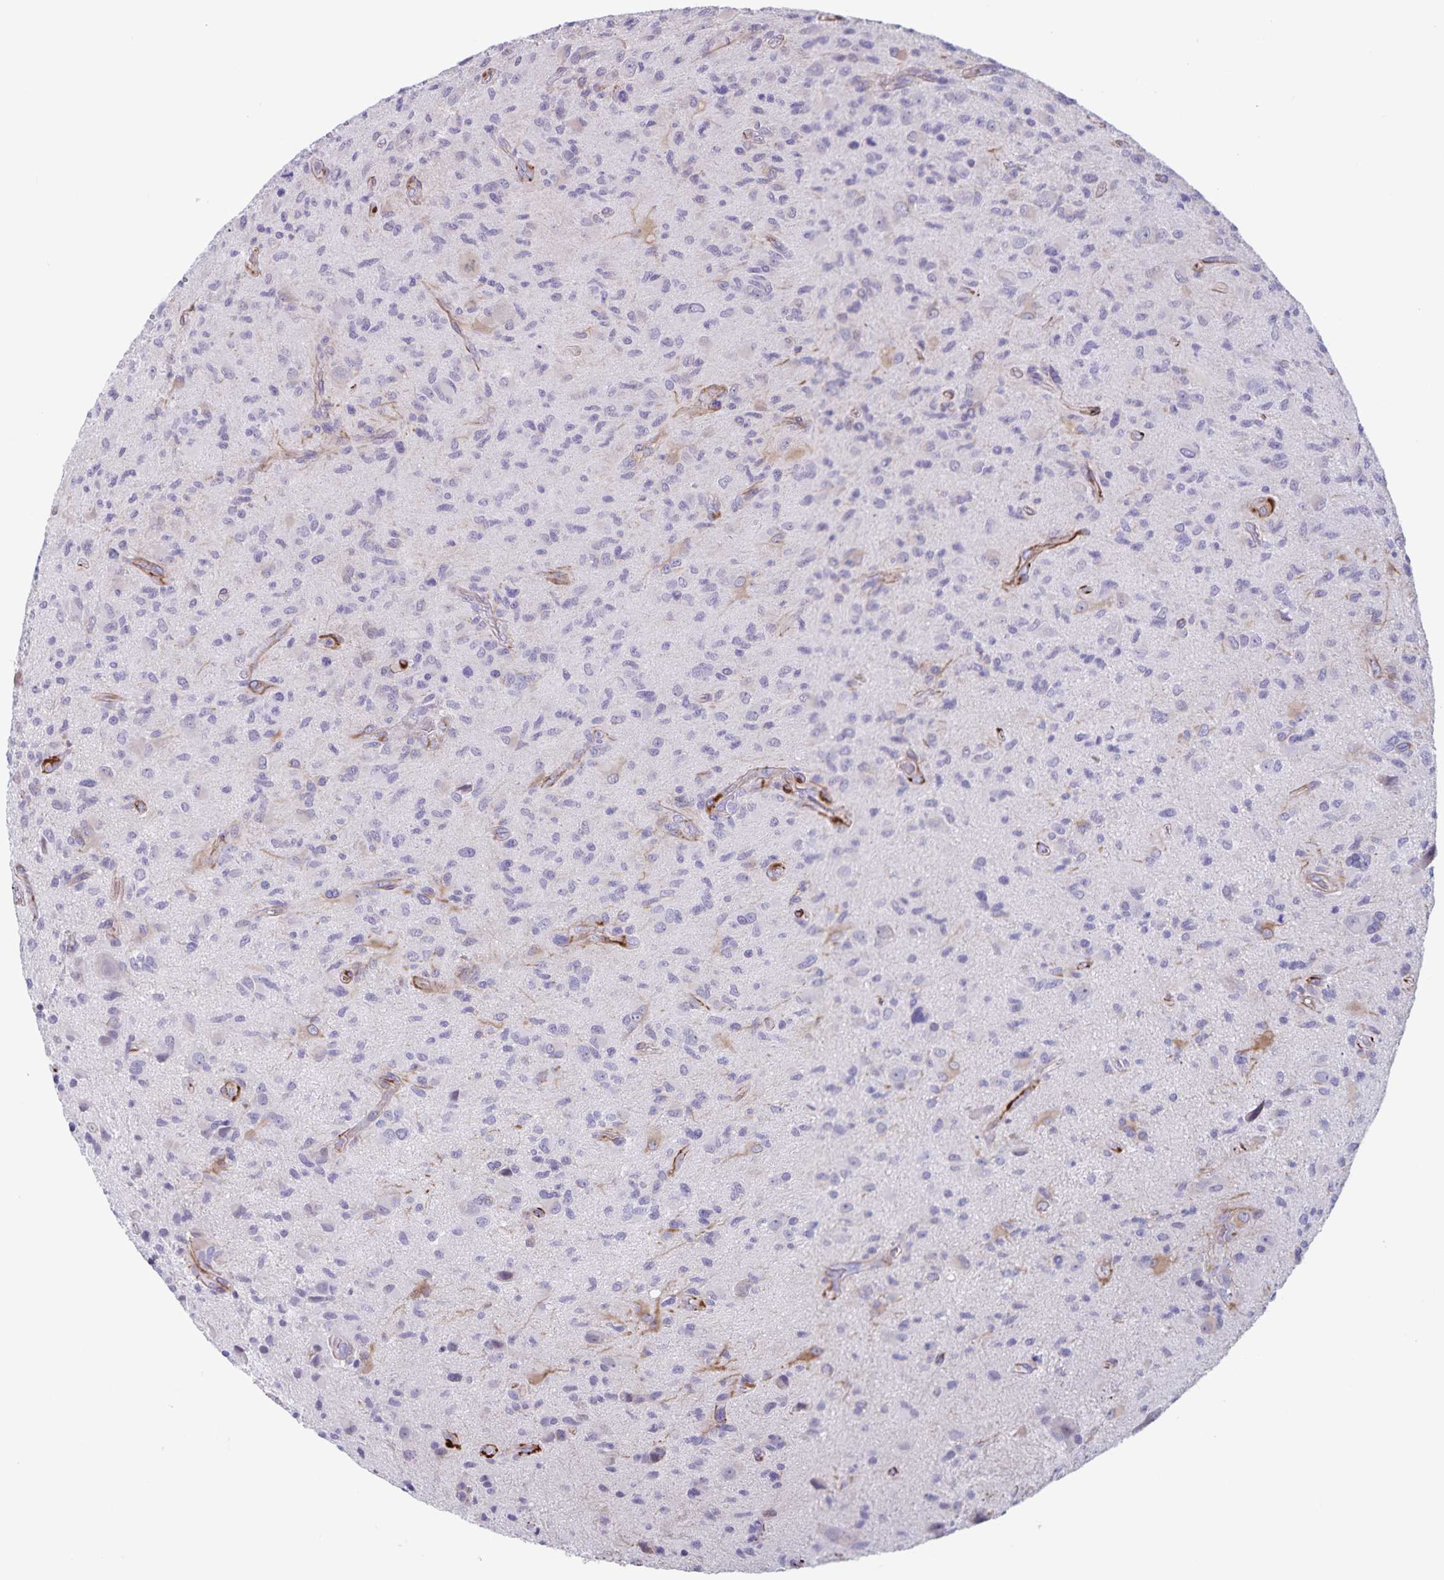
{"staining": {"intensity": "negative", "quantity": "none", "location": "none"}, "tissue": "glioma", "cell_type": "Tumor cells", "image_type": "cancer", "snomed": [{"axis": "morphology", "description": "Glioma, malignant, High grade"}, {"axis": "topography", "description": "Brain"}], "caption": "This is an immunohistochemistry (IHC) image of human glioma. There is no expression in tumor cells.", "gene": "SYNM", "patient": {"sex": "female", "age": 65}}